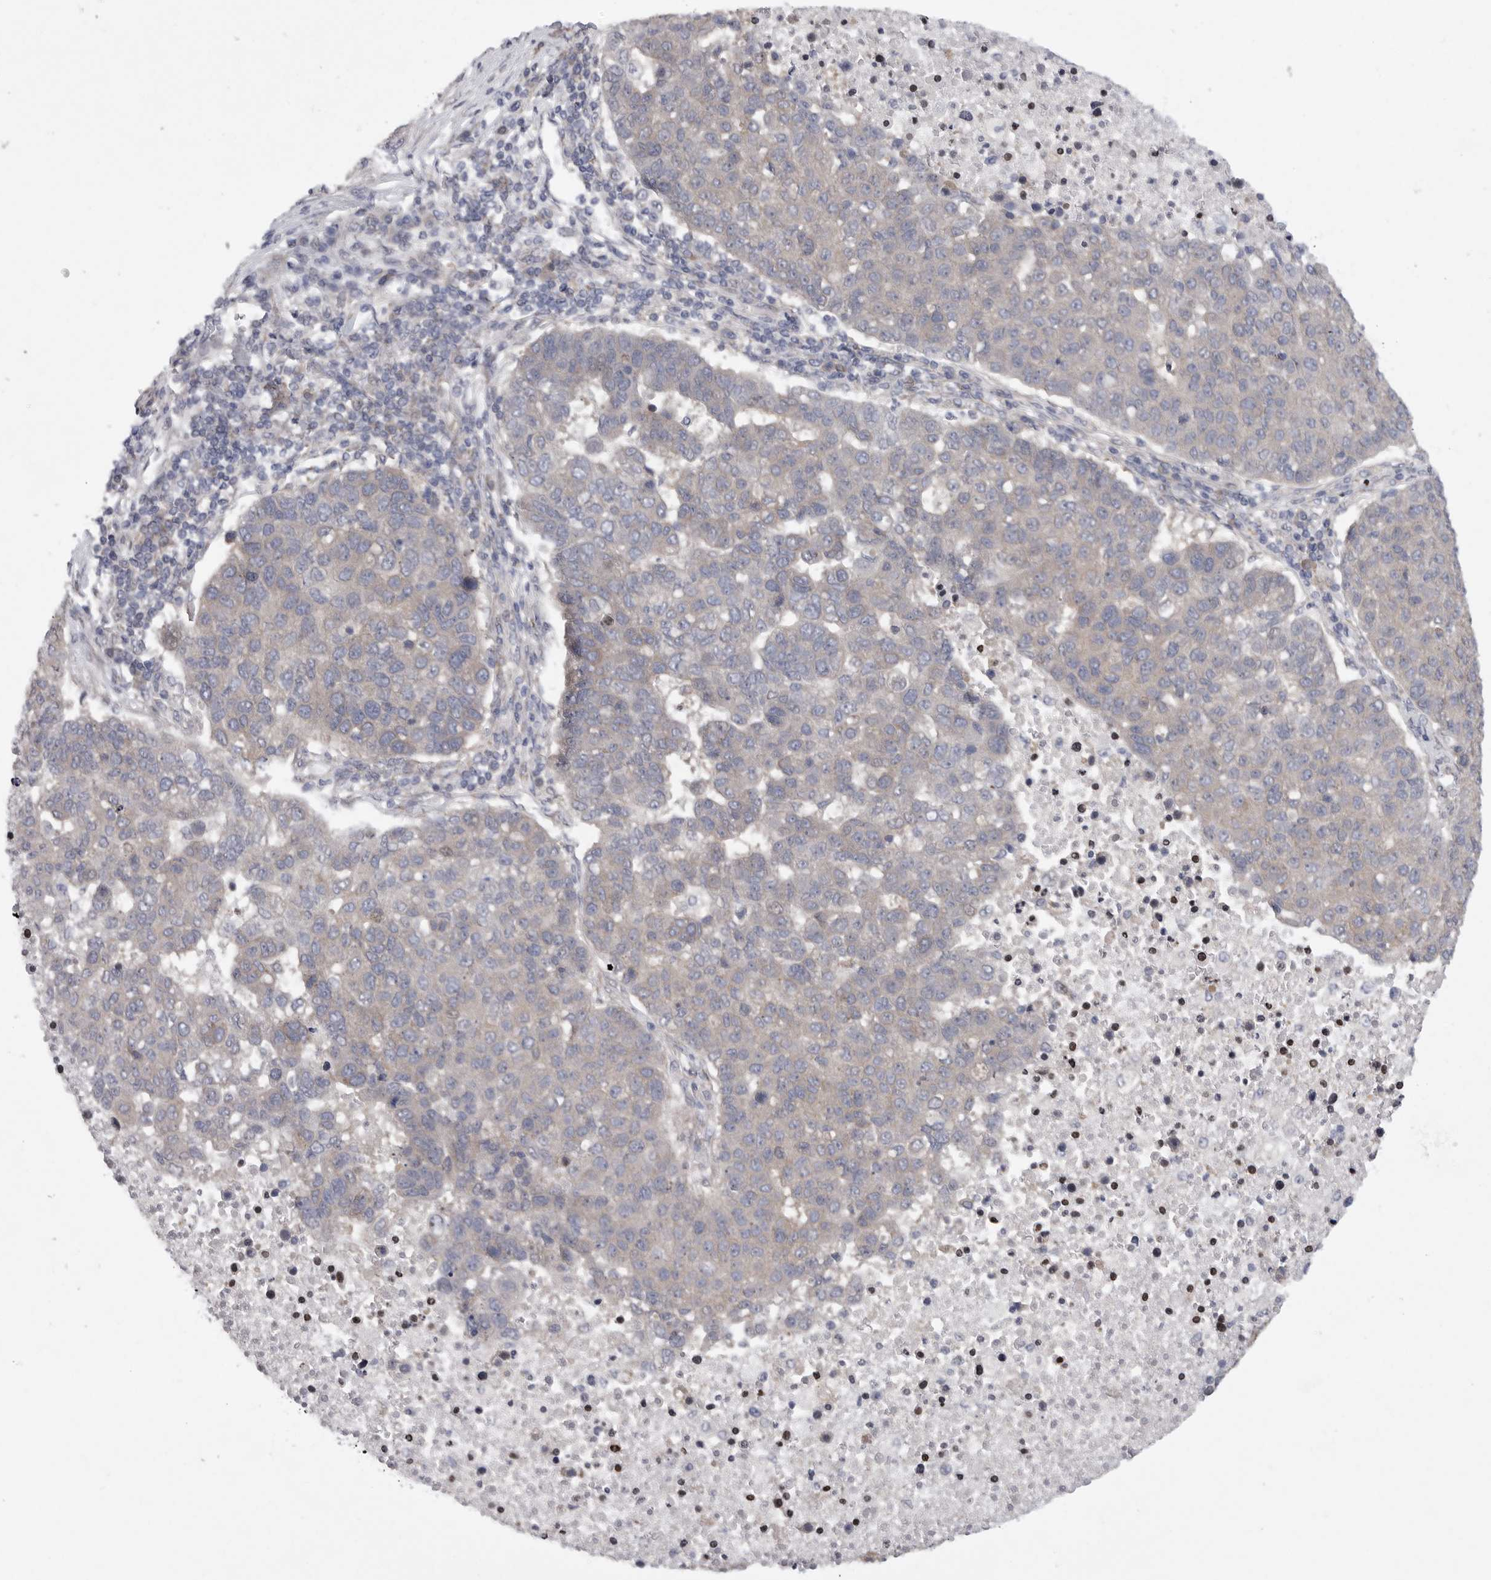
{"staining": {"intensity": "negative", "quantity": "none", "location": "none"}, "tissue": "pancreatic cancer", "cell_type": "Tumor cells", "image_type": "cancer", "snomed": [{"axis": "morphology", "description": "Adenocarcinoma, NOS"}, {"axis": "topography", "description": "Pancreas"}], "caption": "Protein analysis of pancreatic adenocarcinoma shows no significant staining in tumor cells.", "gene": "FBXO43", "patient": {"sex": "female", "age": 61}}